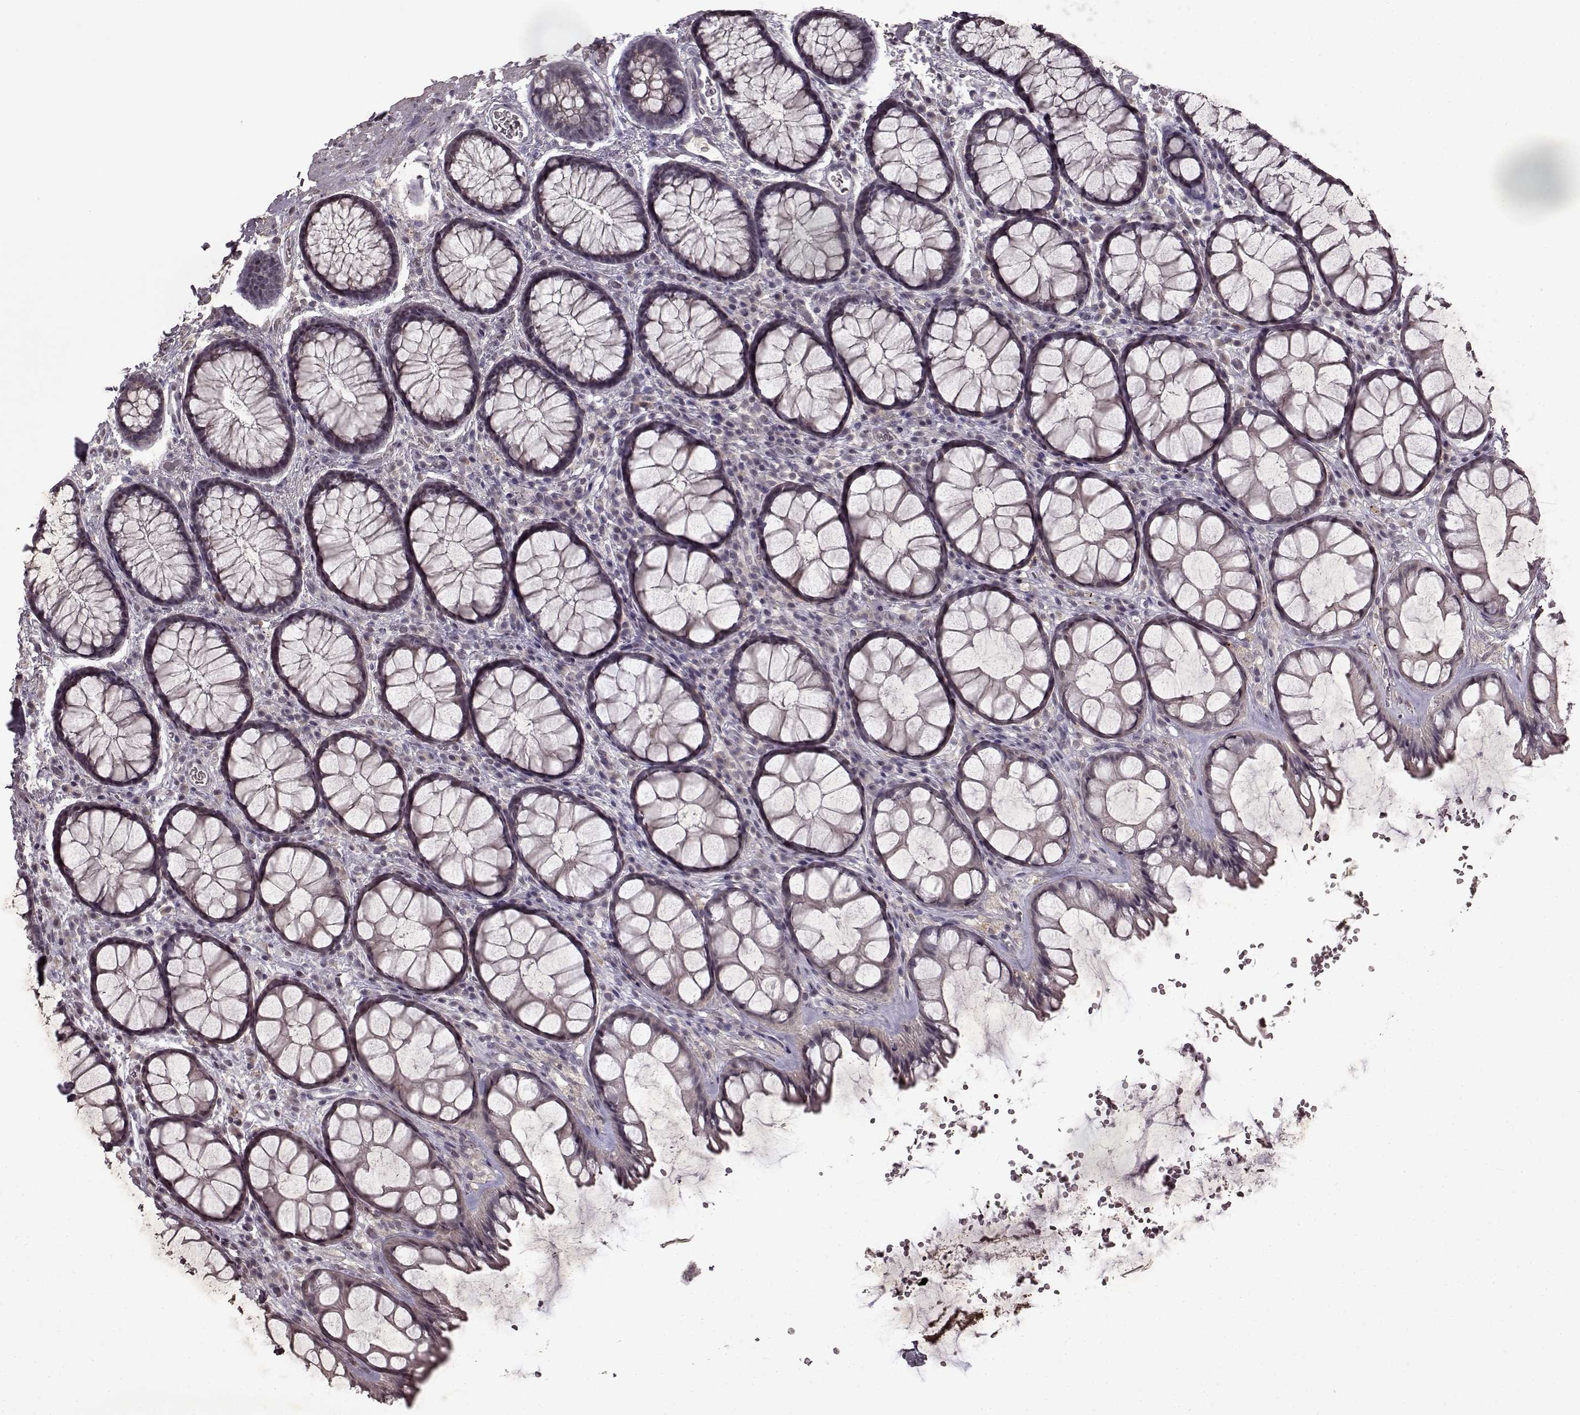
{"staining": {"intensity": "negative", "quantity": "none", "location": "none"}, "tissue": "rectum", "cell_type": "Glandular cells", "image_type": "normal", "snomed": [{"axis": "morphology", "description": "Normal tissue, NOS"}, {"axis": "topography", "description": "Rectum"}], "caption": "Glandular cells are negative for protein expression in unremarkable human rectum. The staining was performed using DAB to visualize the protein expression in brown, while the nuclei were stained in blue with hematoxylin (Magnification: 20x).", "gene": "LHB", "patient": {"sex": "female", "age": 62}}